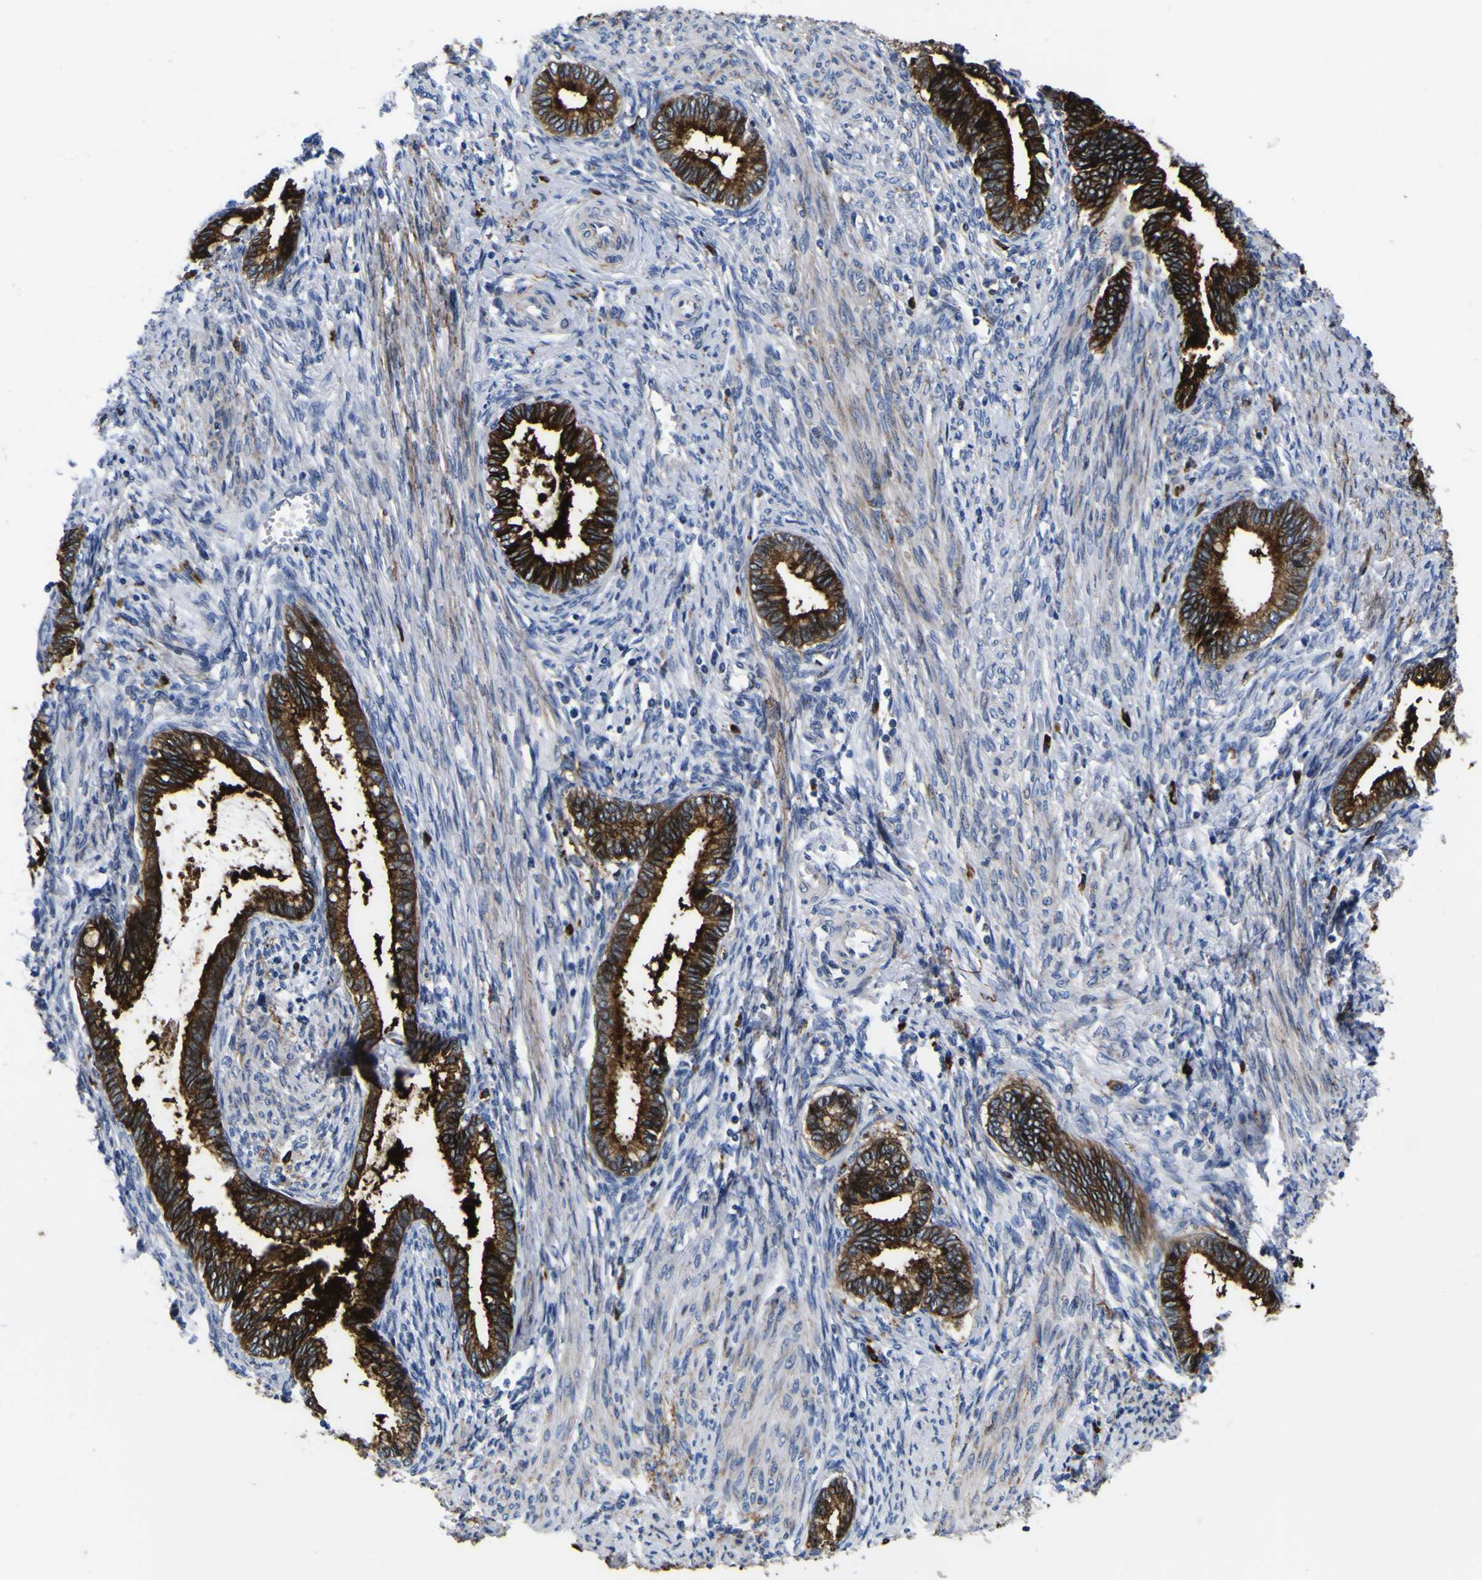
{"staining": {"intensity": "strong", "quantity": ">75%", "location": "cytoplasmic/membranous"}, "tissue": "cervical cancer", "cell_type": "Tumor cells", "image_type": "cancer", "snomed": [{"axis": "morphology", "description": "Adenocarcinoma, NOS"}, {"axis": "topography", "description": "Cervix"}], "caption": "Strong cytoplasmic/membranous staining is present in about >75% of tumor cells in adenocarcinoma (cervical).", "gene": "SCD", "patient": {"sex": "female", "age": 44}}